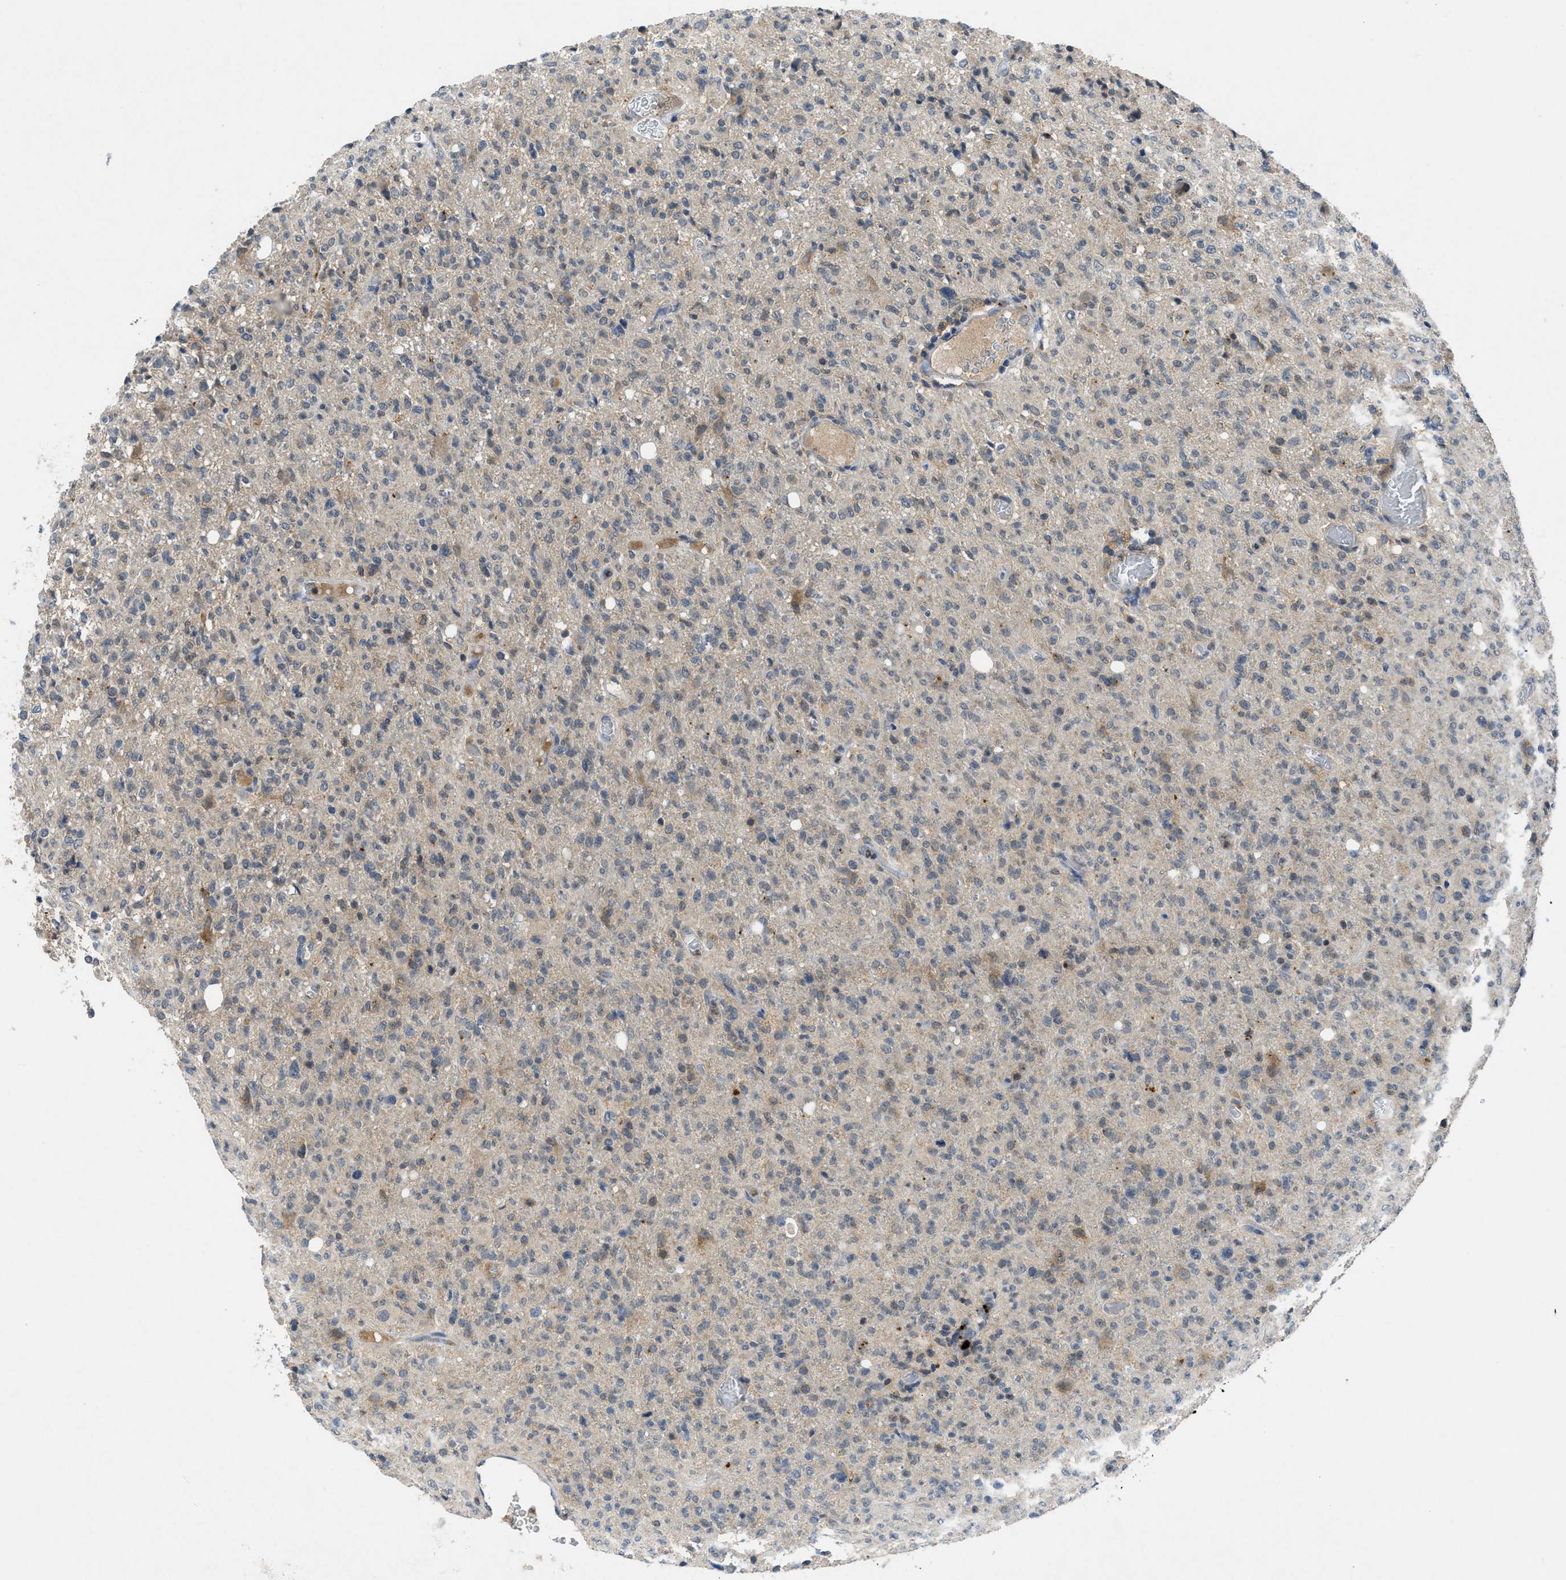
{"staining": {"intensity": "weak", "quantity": "25%-75%", "location": "cytoplasmic/membranous"}, "tissue": "glioma", "cell_type": "Tumor cells", "image_type": "cancer", "snomed": [{"axis": "morphology", "description": "Glioma, malignant, High grade"}, {"axis": "topography", "description": "Brain"}], "caption": "Weak cytoplasmic/membranous staining for a protein is present in approximately 25%-75% of tumor cells of glioma using immunohistochemistry.", "gene": "PDE7A", "patient": {"sex": "female", "age": 57}}